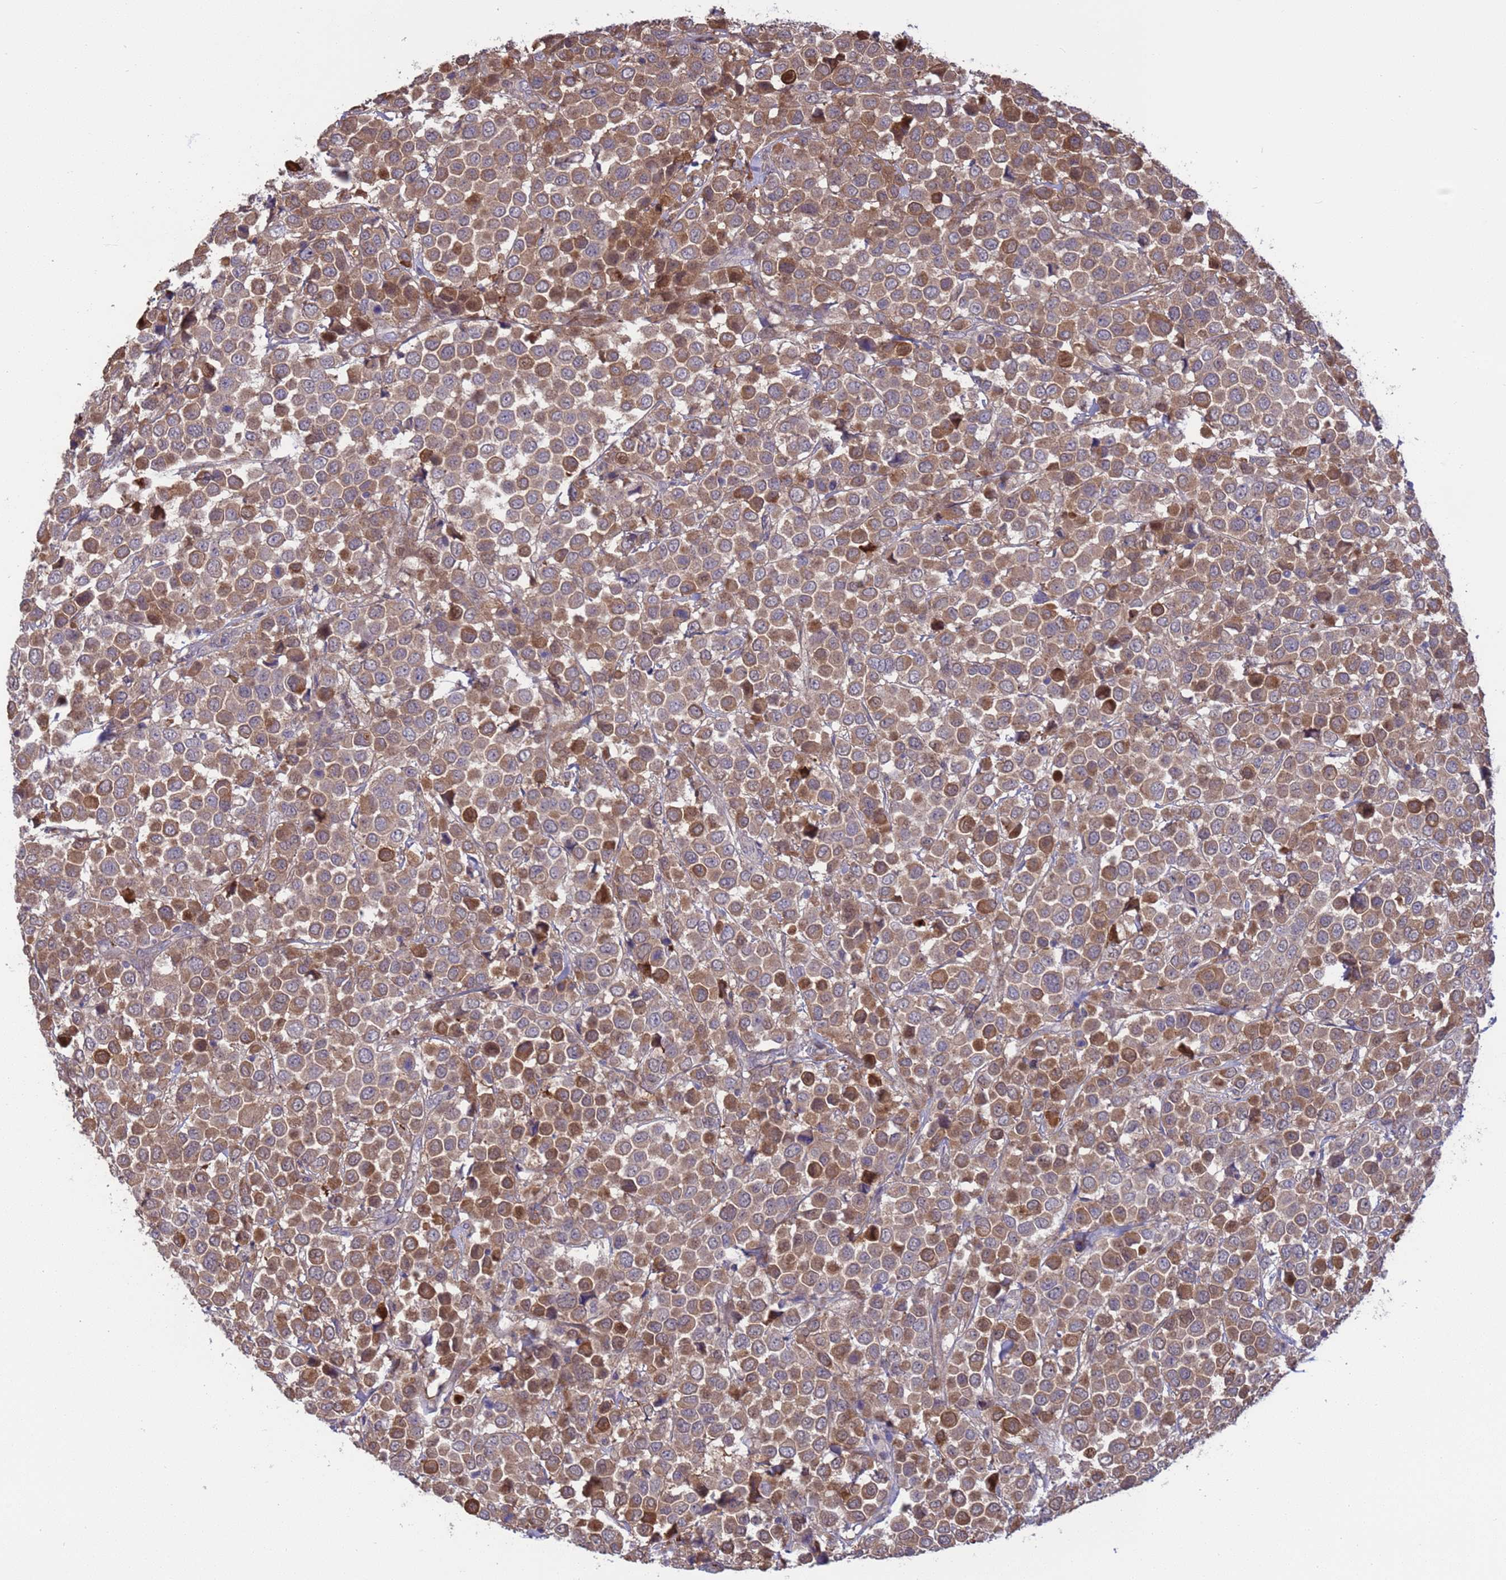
{"staining": {"intensity": "moderate", "quantity": ">75%", "location": "cytoplasmic/membranous"}, "tissue": "breast cancer", "cell_type": "Tumor cells", "image_type": "cancer", "snomed": [{"axis": "morphology", "description": "Duct carcinoma"}, {"axis": "topography", "description": "Breast"}], "caption": "Breast cancer (infiltrating ductal carcinoma) was stained to show a protein in brown. There is medium levels of moderate cytoplasmic/membranous positivity in approximately >75% of tumor cells.", "gene": "GJA10", "patient": {"sex": "female", "age": 61}}